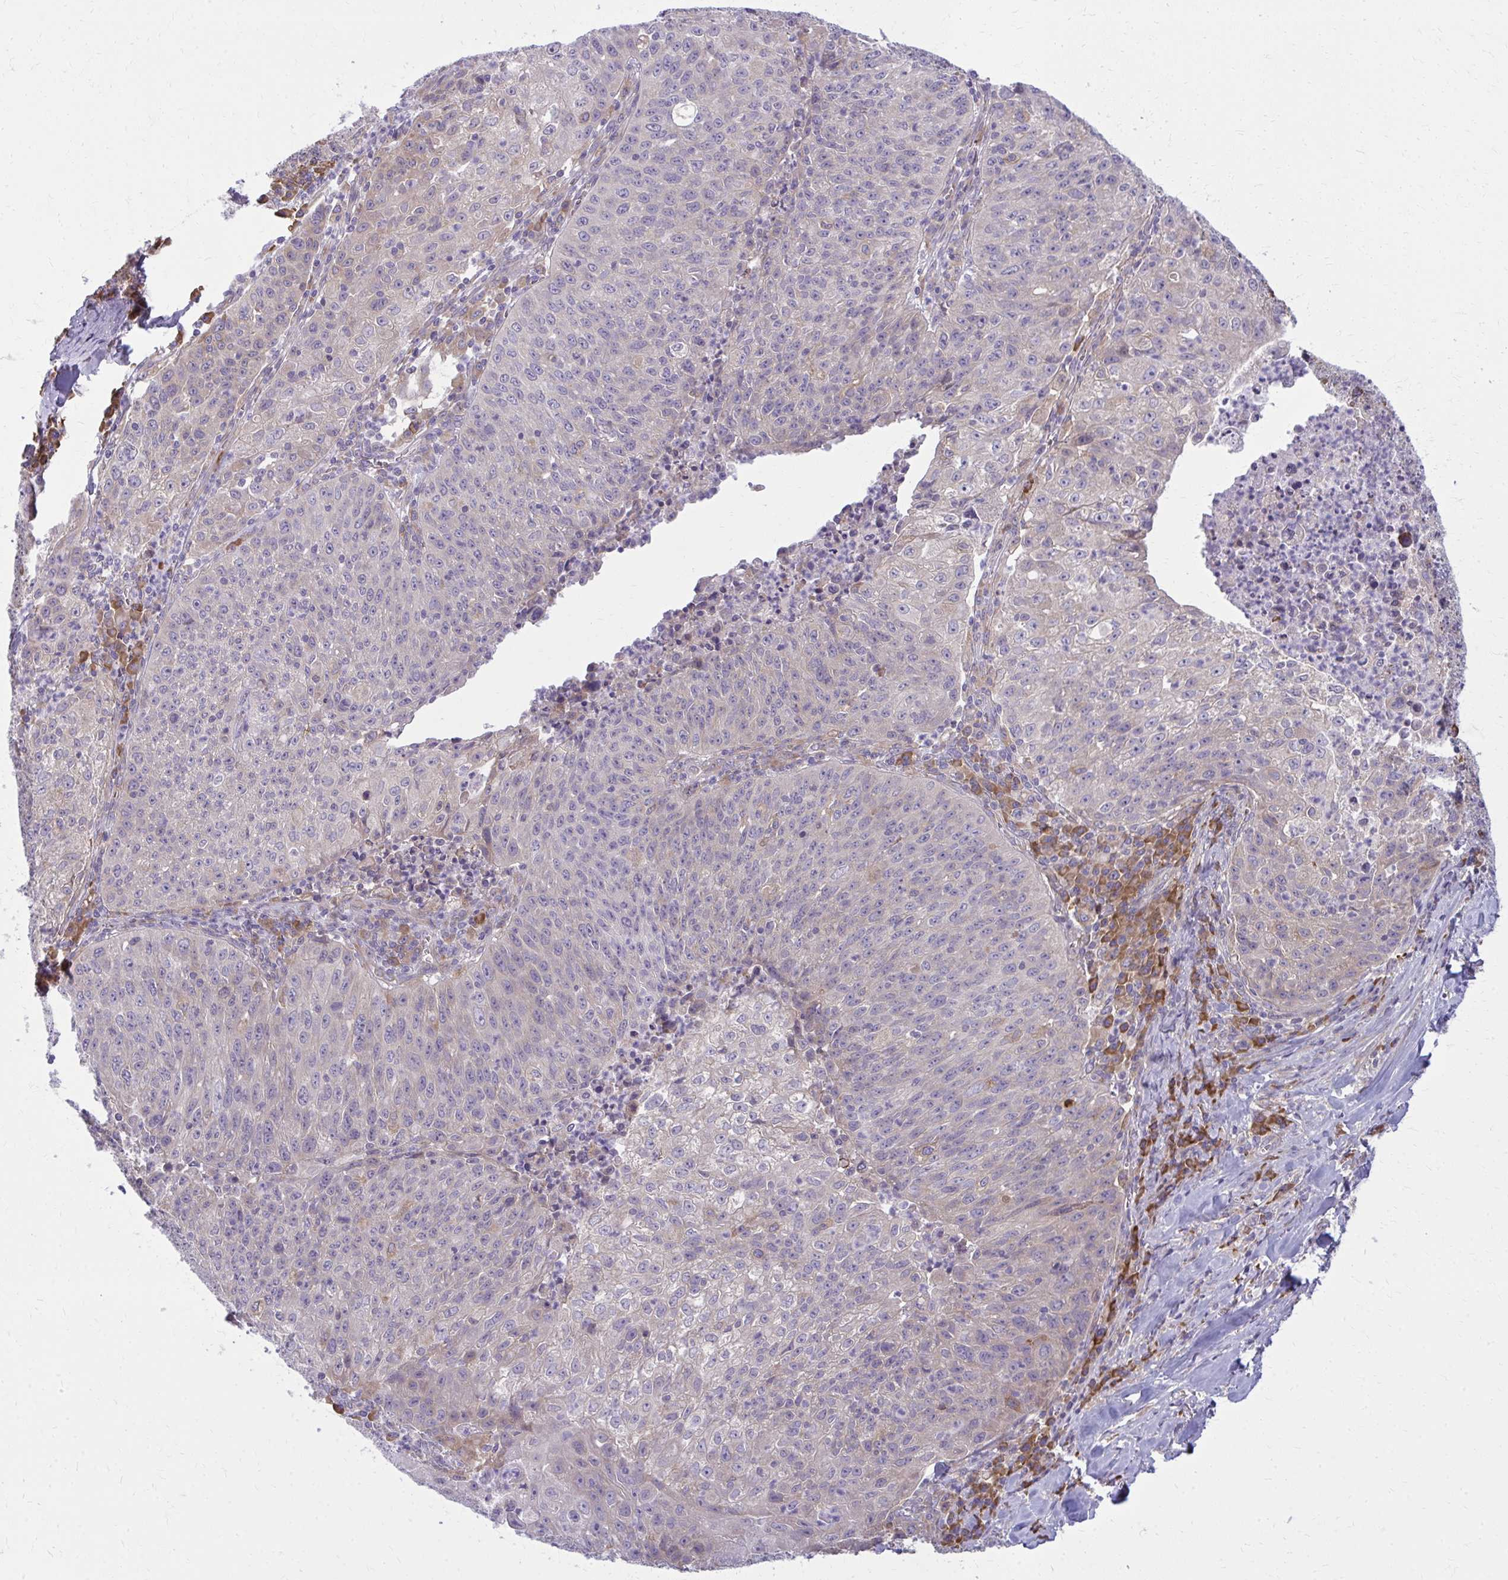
{"staining": {"intensity": "weak", "quantity": "<25%", "location": "cytoplasmic/membranous"}, "tissue": "lung cancer", "cell_type": "Tumor cells", "image_type": "cancer", "snomed": [{"axis": "morphology", "description": "Squamous cell carcinoma, NOS"}, {"axis": "morphology", "description": "Squamous cell carcinoma, metastatic, NOS"}, {"axis": "topography", "description": "Bronchus"}, {"axis": "topography", "description": "Lung"}], "caption": "Protein analysis of lung metastatic squamous cell carcinoma demonstrates no significant positivity in tumor cells. Brightfield microscopy of immunohistochemistry (IHC) stained with DAB (3,3'-diaminobenzidine) (brown) and hematoxylin (blue), captured at high magnification.", "gene": "CEMP1", "patient": {"sex": "male", "age": 62}}